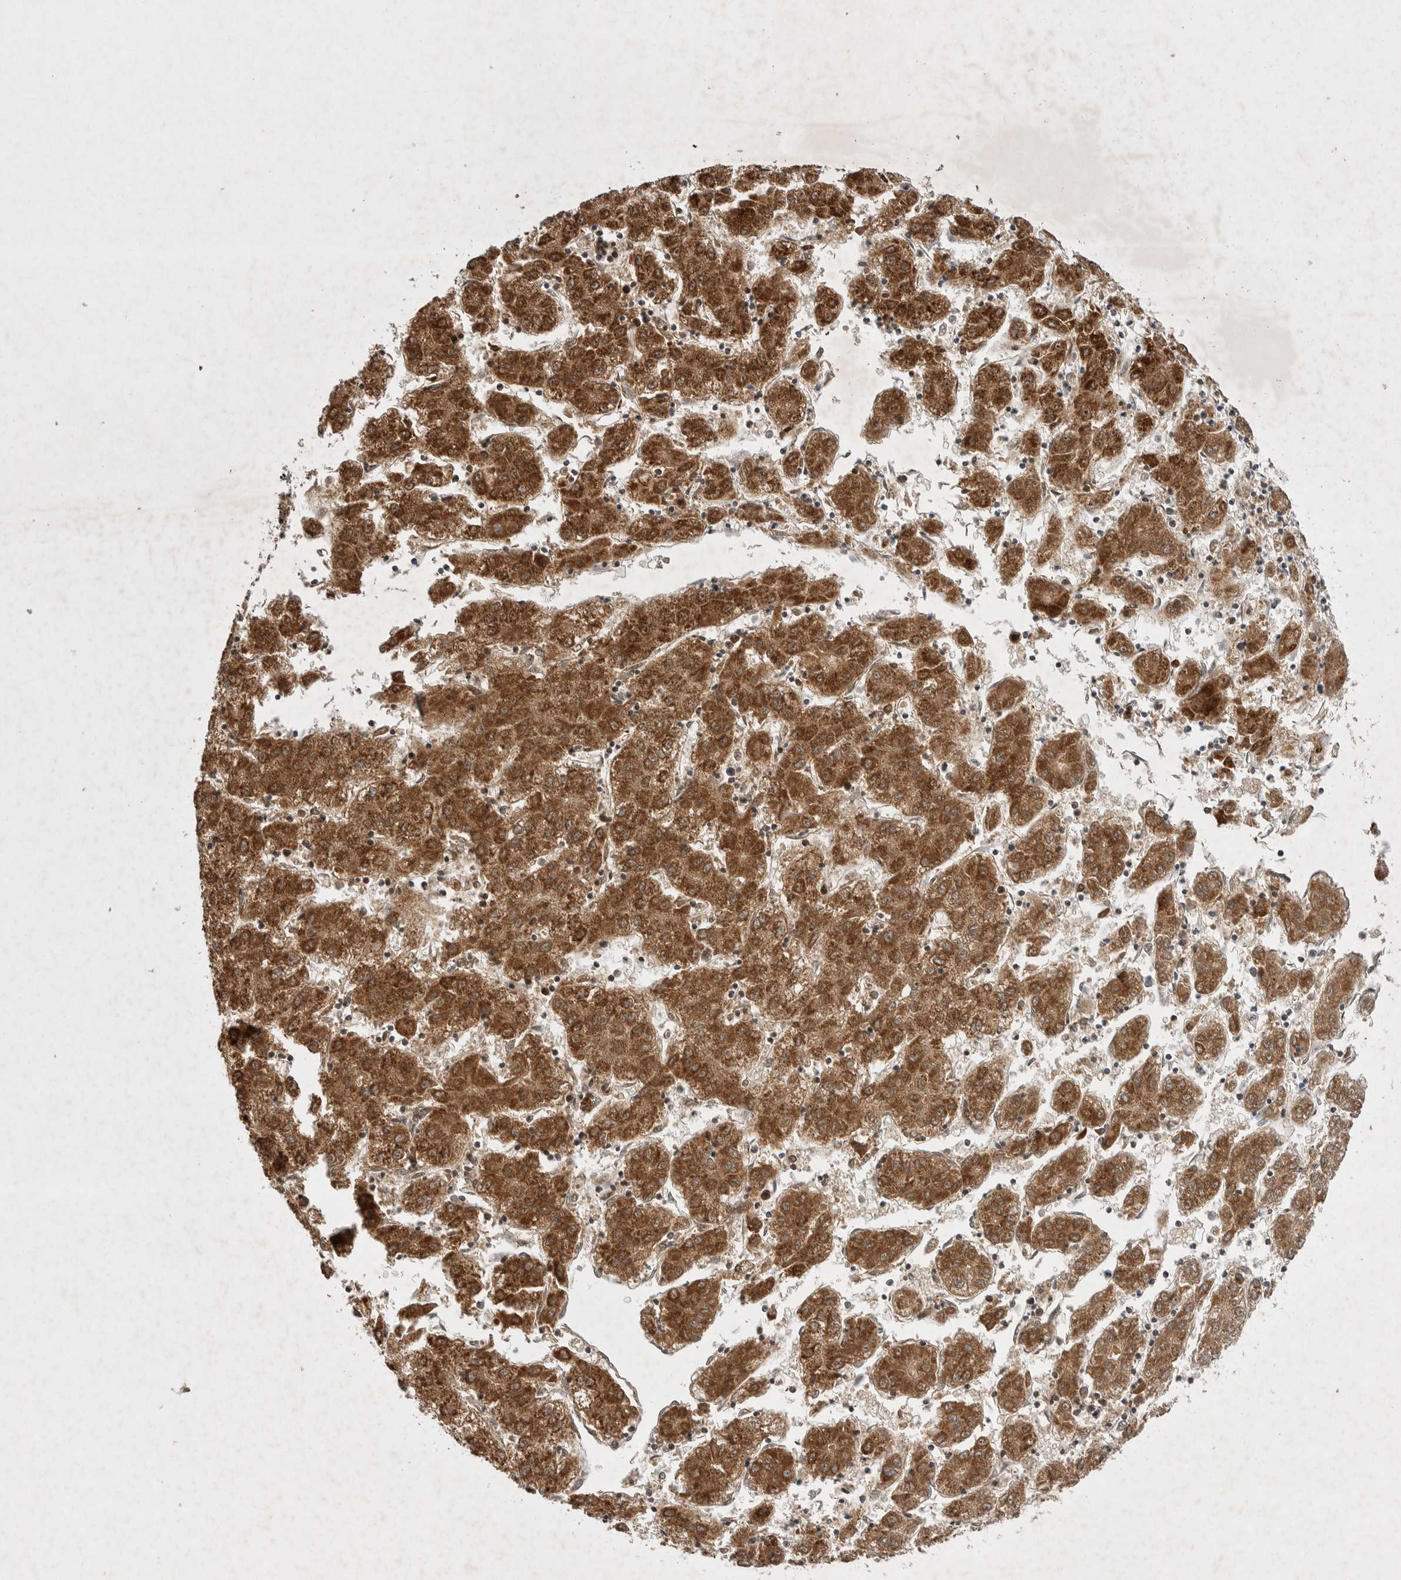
{"staining": {"intensity": "strong", "quantity": ">75%", "location": "cytoplasmic/membranous"}, "tissue": "liver cancer", "cell_type": "Tumor cells", "image_type": "cancer", "snomed": [{"axis": "morphology", "description": "Carcinoma, Hepatocellular, NOS"}, {"axis": "topography", "description": "Liver"}], "caption": "Tumor cells demonstrate strong cytoplasmic/membranous positivity in approximately >75% of cells in liver cancer (hepatocellular carcinoma).", "gene": "KIF21B", "patient": {"sex": "male", "age": 72}}